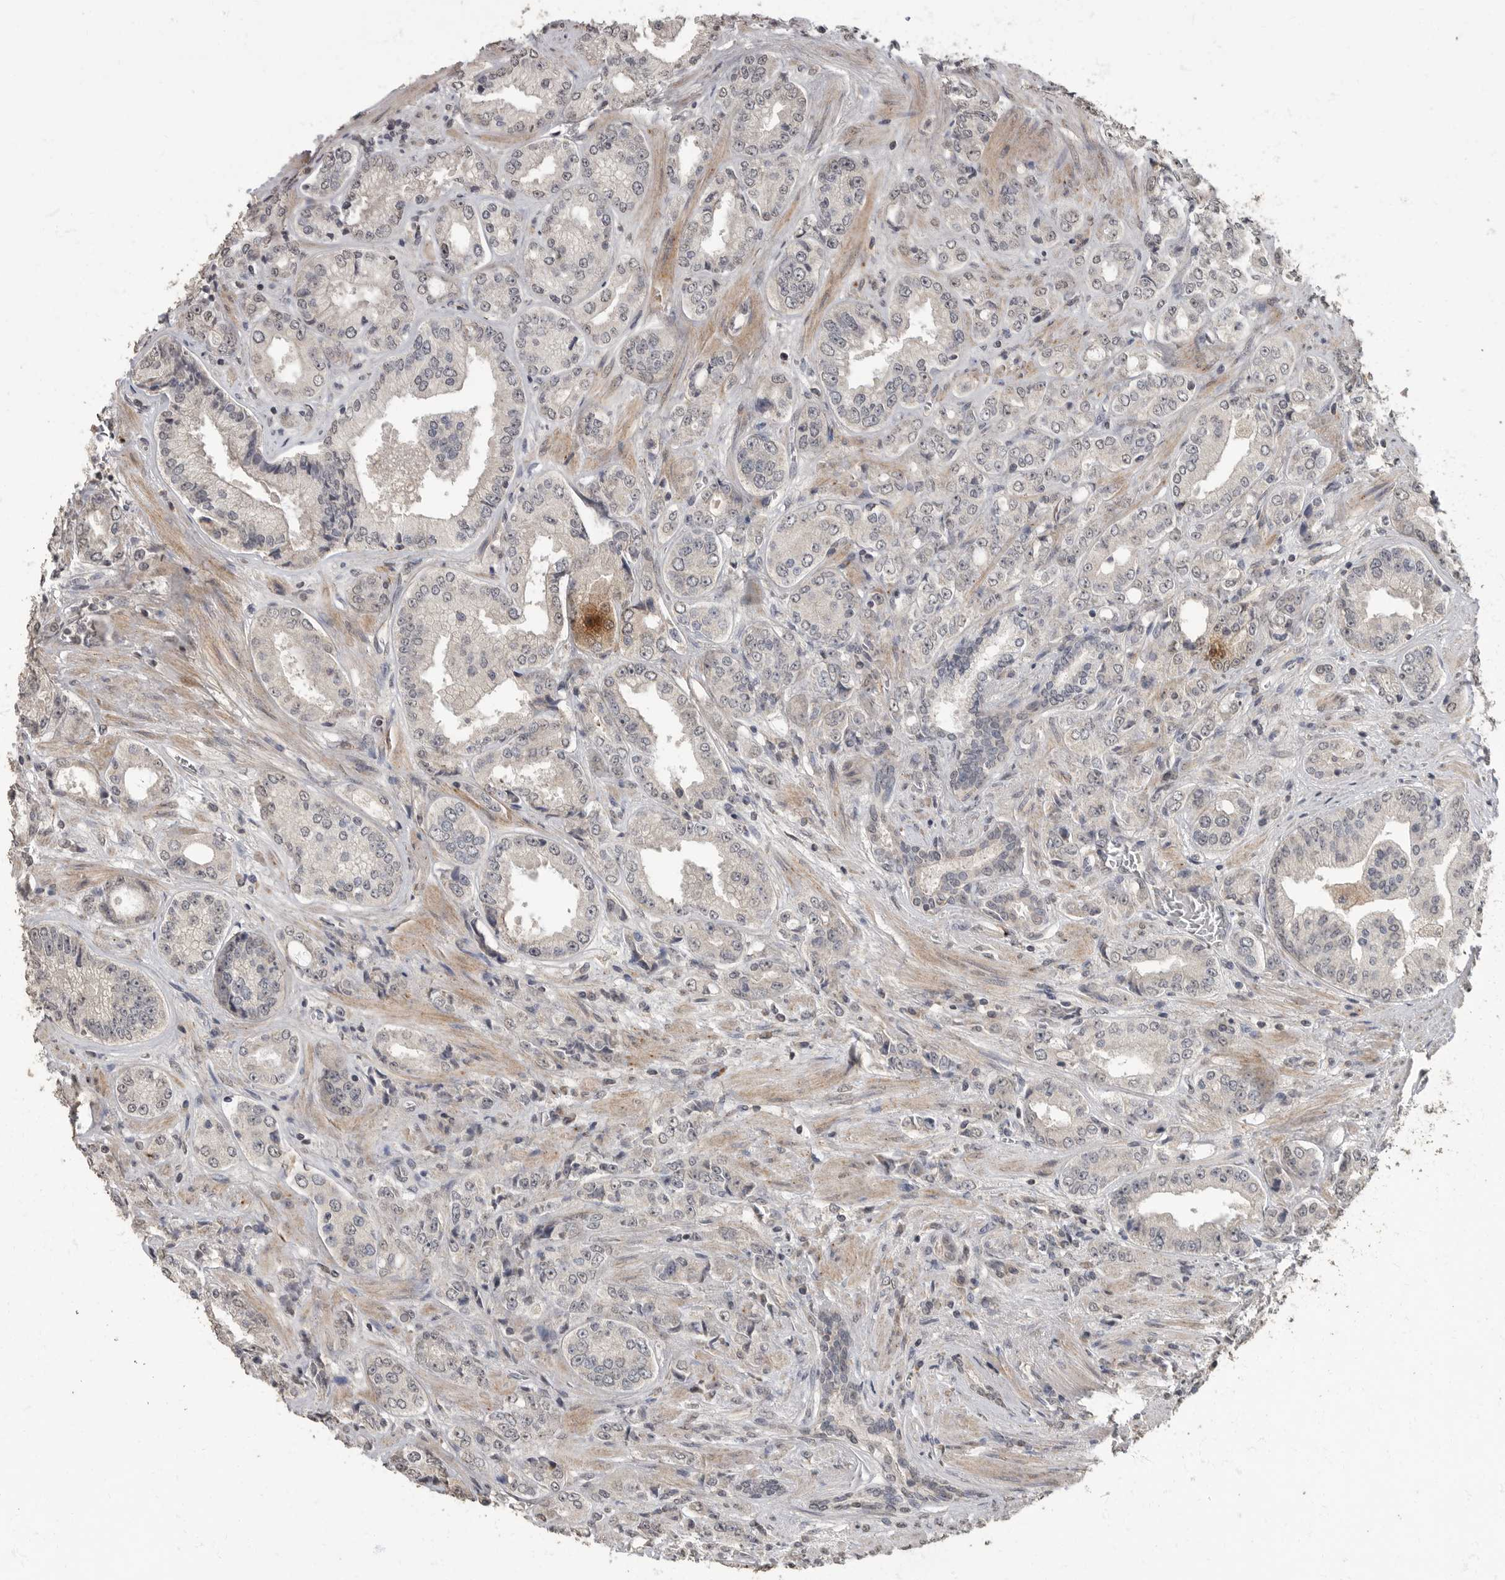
{"staining": {"intensity": "negative", "quantity": "none", "location": "none"}, "tissue": "prostate cancer", "cell_type": "Tumor cells", "image_type": "cancer", "snomed": [{"axis": "morphology", "description": "Adenocarcinoma, High grade"}, {"axis": "topography", "description": "Prostate"}], "caption": "Protein analysis of prostate cancer demonstrates no significant positivity in tumor cells.", "gene": "MAFG", "patient": {"sex": "male", "age": 61}}